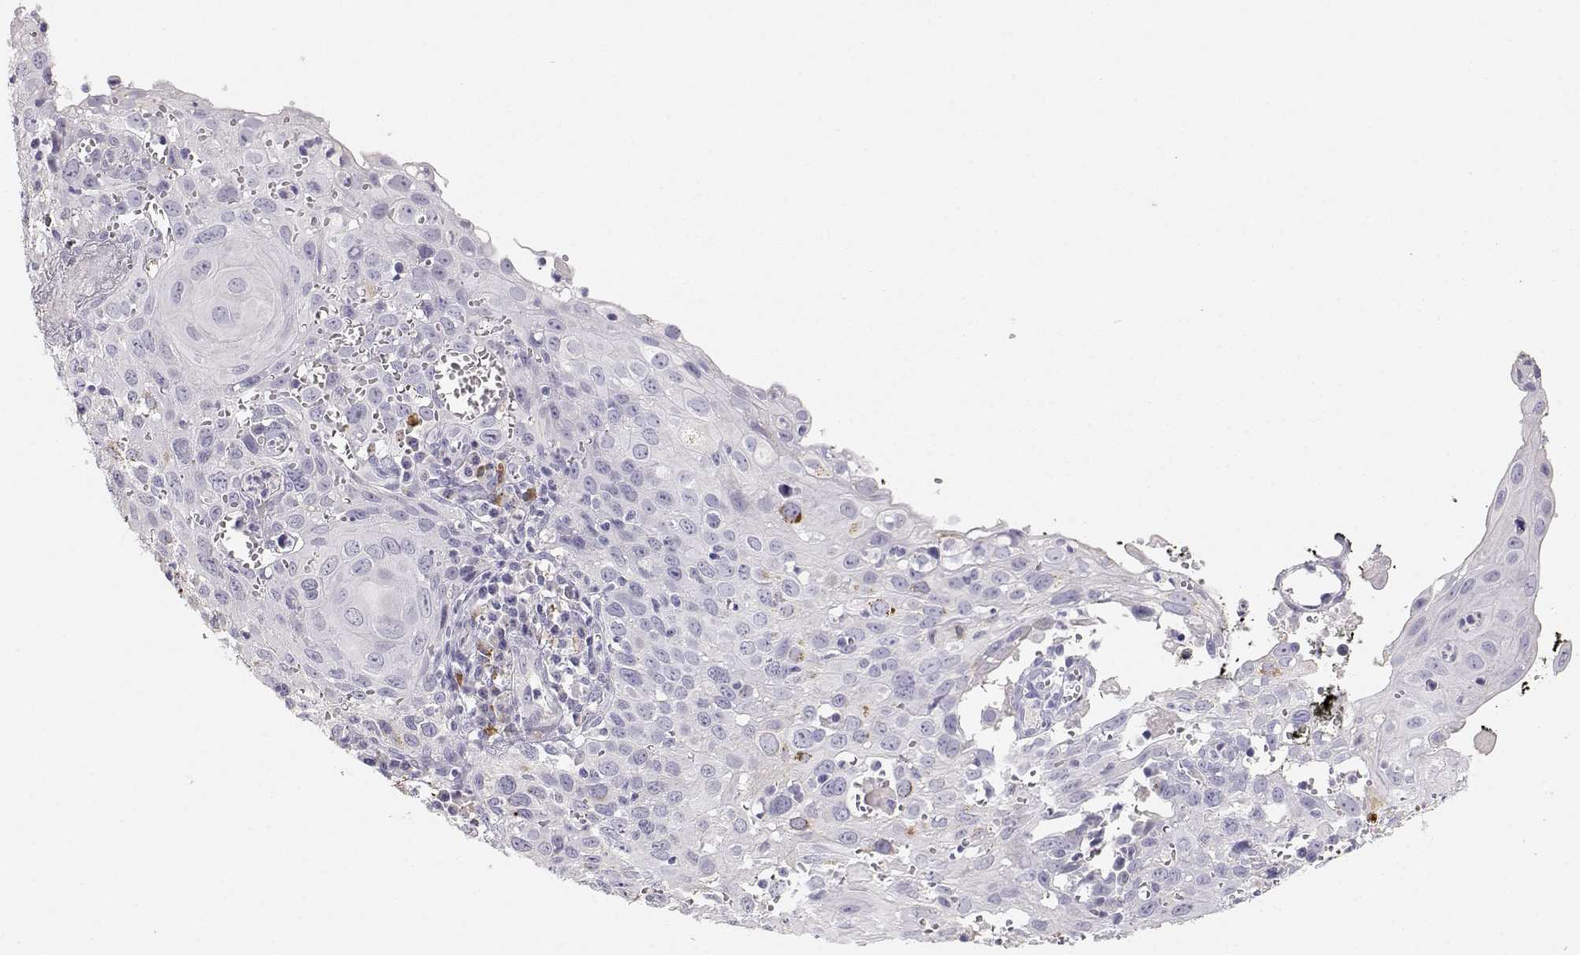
{"staining": {"intensity": "negative", "quantity": "none", "location": "none"}, "tissue": "cervical cancer", "cell_type": "Tumor cells", "image_type": "cancer", "snomed": [{"axis": "morphology", "description": "Squamous cell carcinoma, NOS"}, {"axis": "topography", "description": "Cervix"}], "caption": "Immunohistochemical staining of squamous cell carcinoma (cervical) demonstrates no significant expression in tumor cells.", "gene": "CDHR1", "patient": {"sex": "female", "age": 38}}